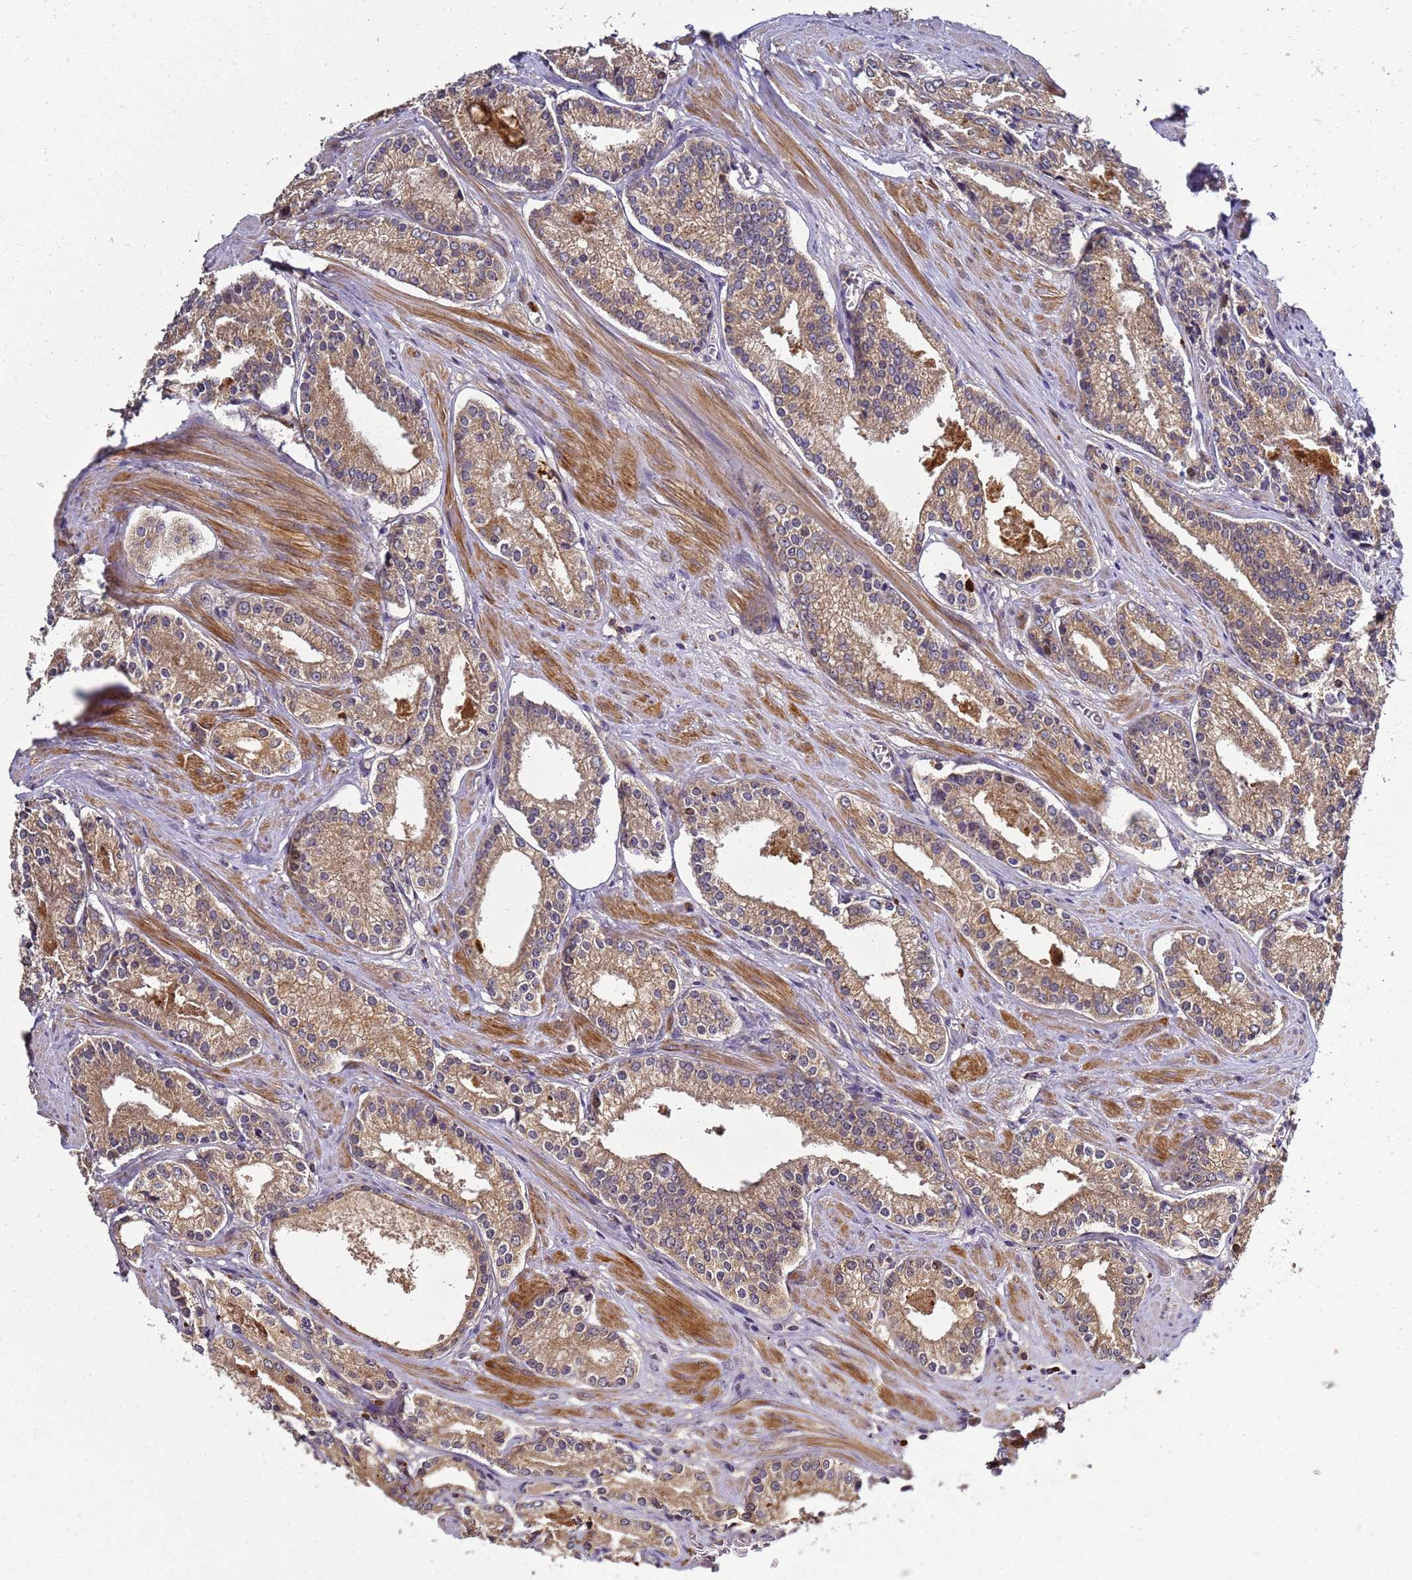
{"staining": {"intensity": "moderate", "quantity": ">75%", "location": "cytoplasmic/membranous"}, "tissue": "prostate cancer", "cell_type": "Tumor cells", "image_type": "cancer", "snomed": [{"axis": "morphology", "description": "Adenocarcinoma, Low grade"}, {"axis": "topography", "description": "Prostate"}], "caption": "Tumor cells demonstrate medium levels of moderate cytoplasmic/membranous staining in about >75% of cells in adenocarcinoma (low-grade) (prostate). (Brightfield microscopy of DAB IHC at high magnification).", "gene": "LGI4", "patient": {"sex": "male", "age": 54}}